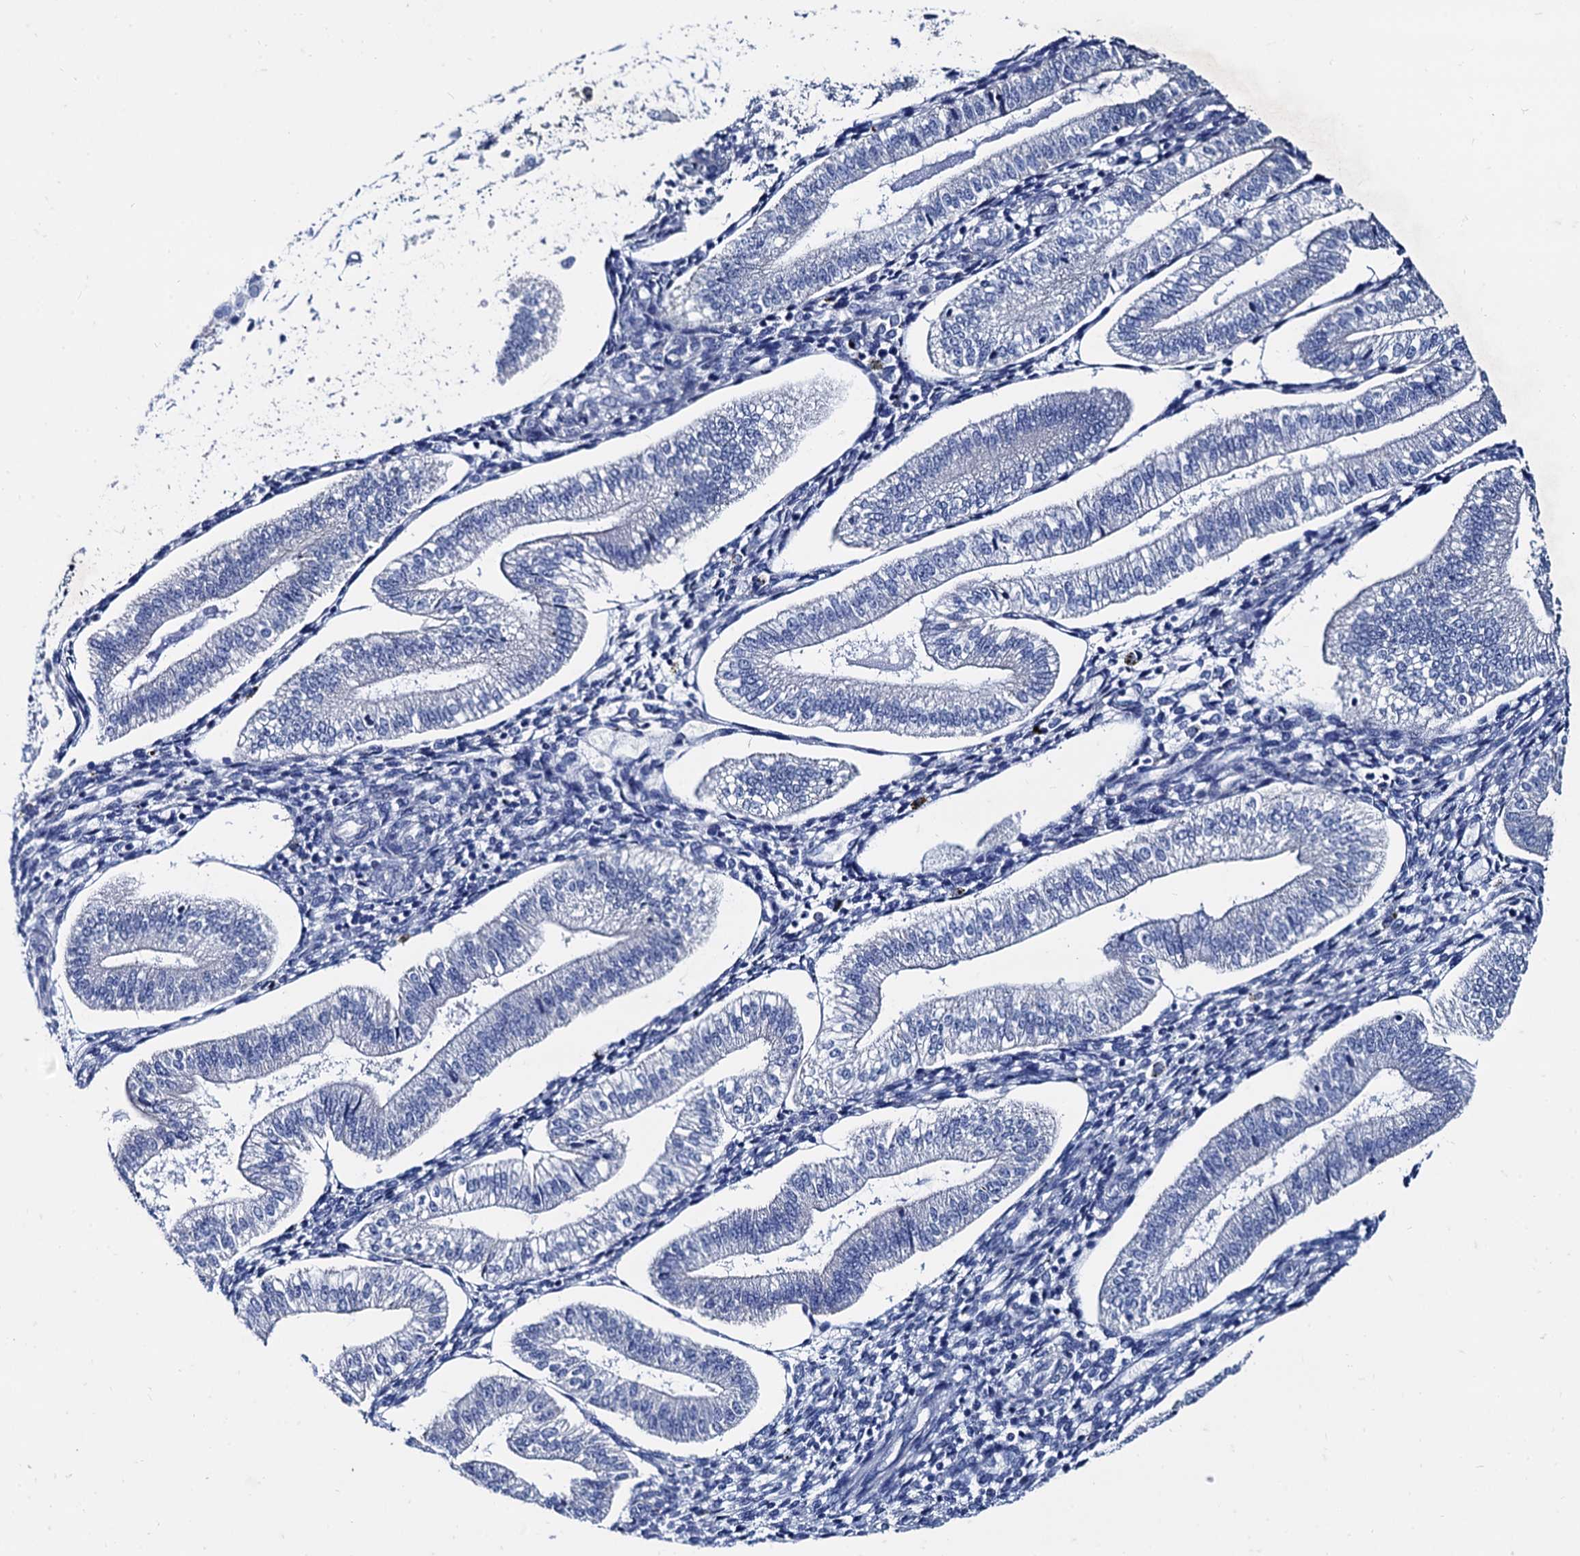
{"staining": {"intensity": "negative", "quantity": "none", "location": "none"}, "tissue": "endometrium", "cell_type": "Cells in endometrial stroma", "image_type": "normal", "snomed": [{"axis": "morphology", "description": "Normal tissue, NOS"}, {"axis": "topography", "description": "Endometrium"}], "caption": "This micrograph is of unremarkable endometrium stained with IHC to label a protein in brown with the nuclei are counter-stained blue. There is no positivity in cells in endometrial stroma.", "gene": "FOXR2", "patient": {"sex": "female", "age": 34}}